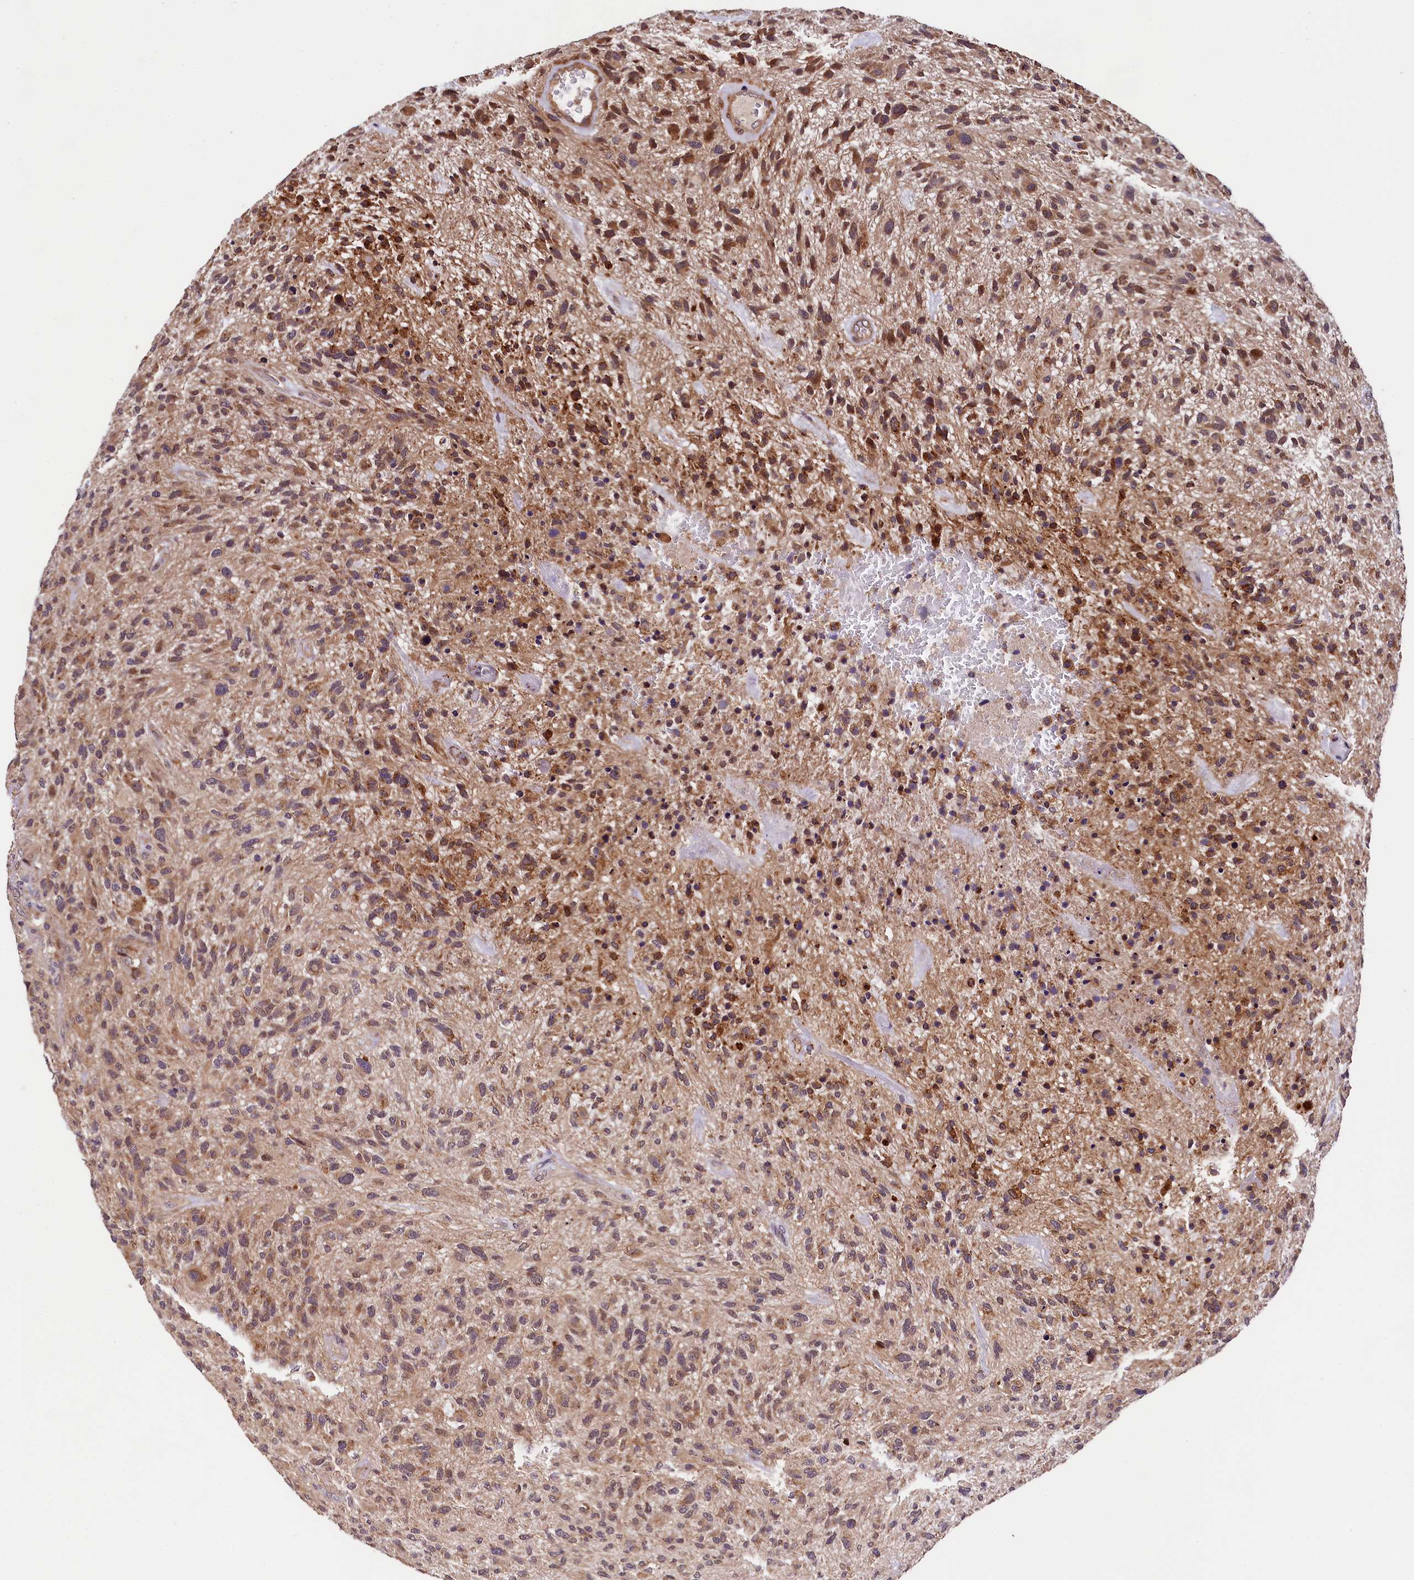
{"staining": {"intensity": "moderate", "quantity": "25%-75%", "location": "cytoplasmic/membranous"}, "tissue": "glioma", "cell_type": "Tumor cells", "image_type": "cancer", "snomed": [{"axis": "morphology", "description": "Glioma, malignant, High grade"}, {"axis": "topography", "description": "Brain"}], "caption": "Moderate cytoplasmic/membranous protein staining is appreciated in about 25%-75% of tumor cells in malignant glioma (high-grade).", "gene": "DOHH", "patient": {"sex": "male", "age": 47}}